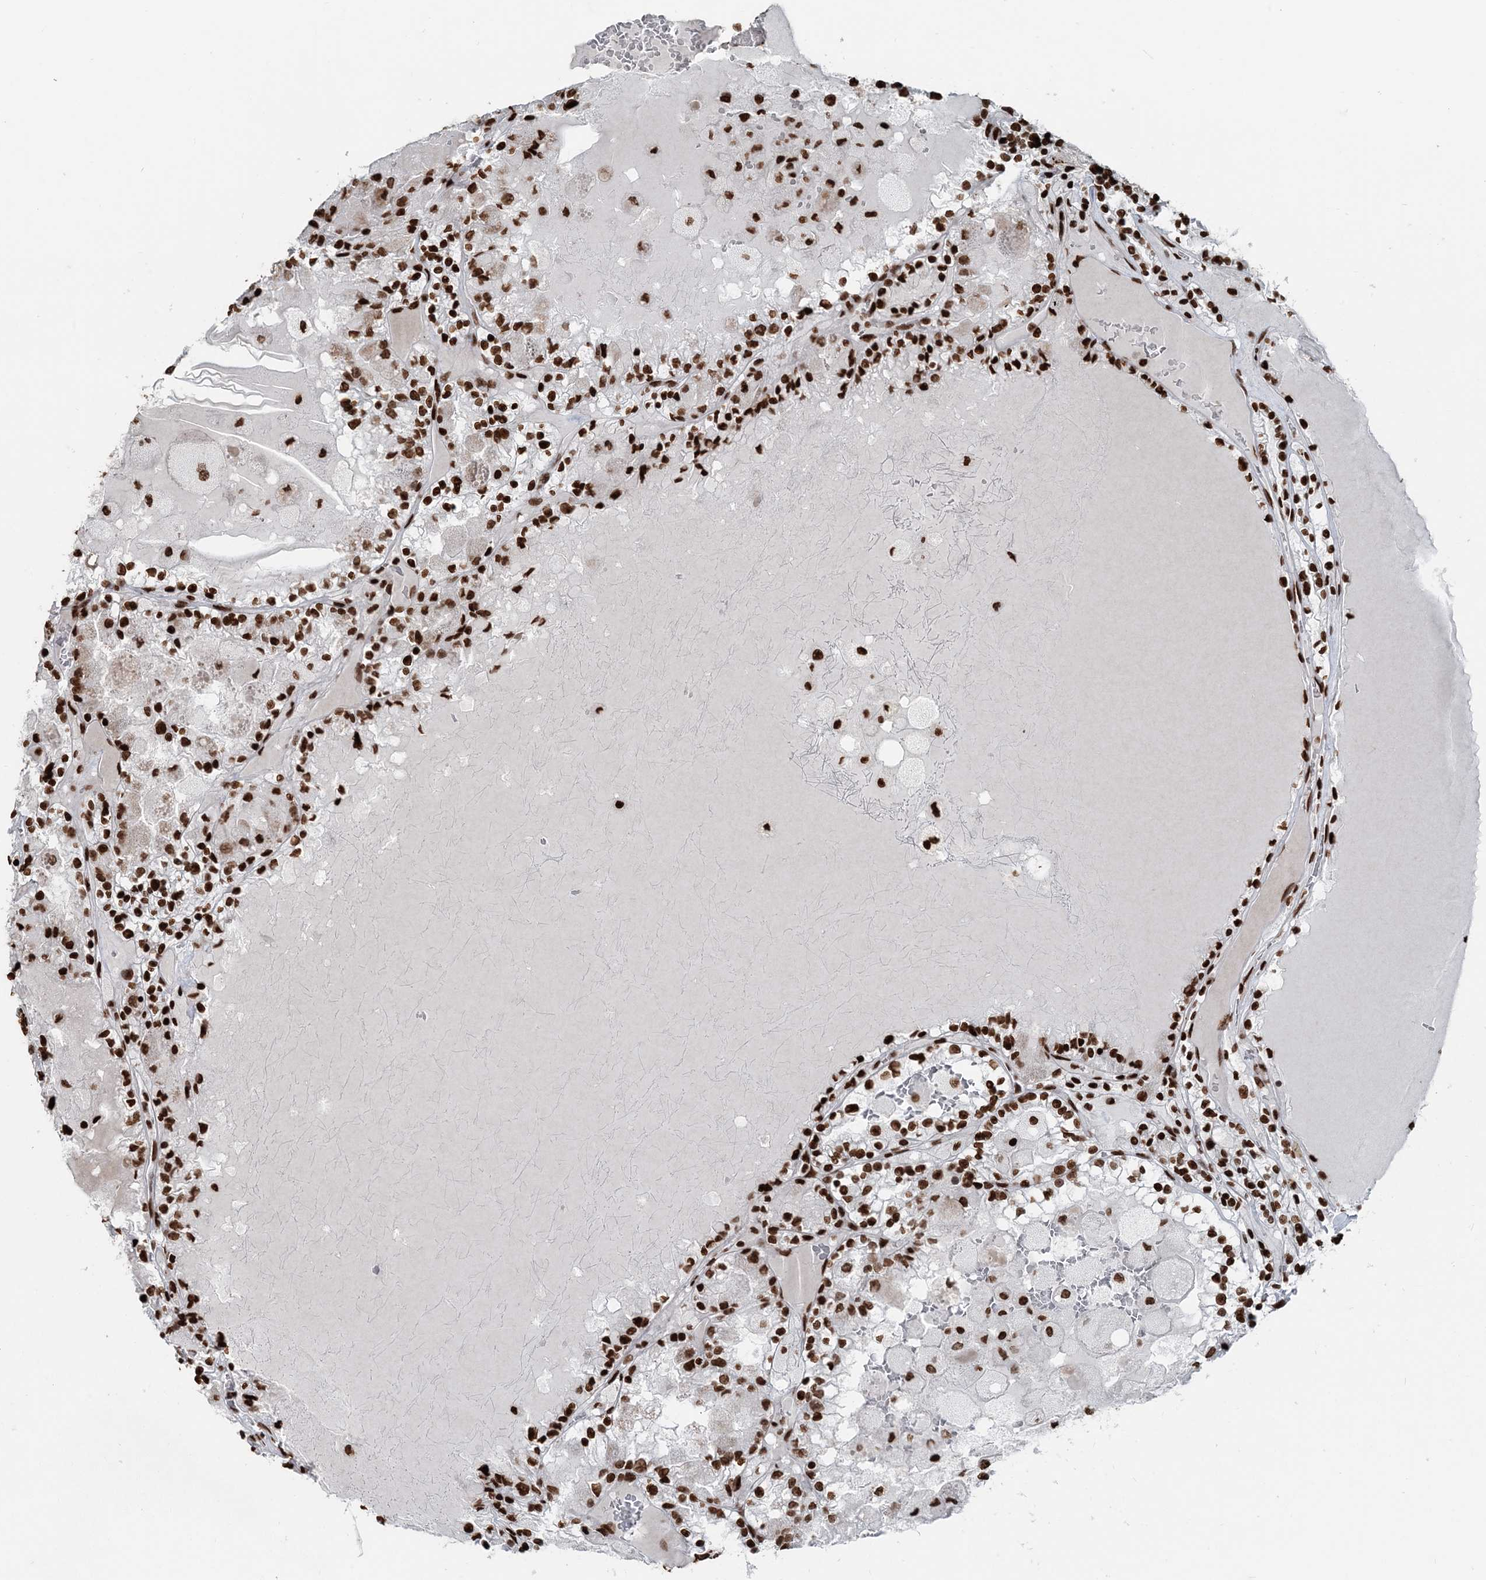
{"staining": {"intensity": "strong", "quantity": ">75%", "location": "nuclear"}, "tissue": "renal cancer", "cell_type": "Tumor cells", "image_type": "cancer", "snomed": [{"axis": "morphology", "description": "Adenocarcinoma, NOS"}, {"axis": "topography", "description": "Kidney"}], "caption": "Immunohistochemistry (DAB (3,3'-diaminobenzidine)) staining of renal adenocarcinoma reveals strong nuclear protein staining in about >75% of tumor cells.", "gene": "H3-3B", "patient": {"sex": "female", "age": 56}}